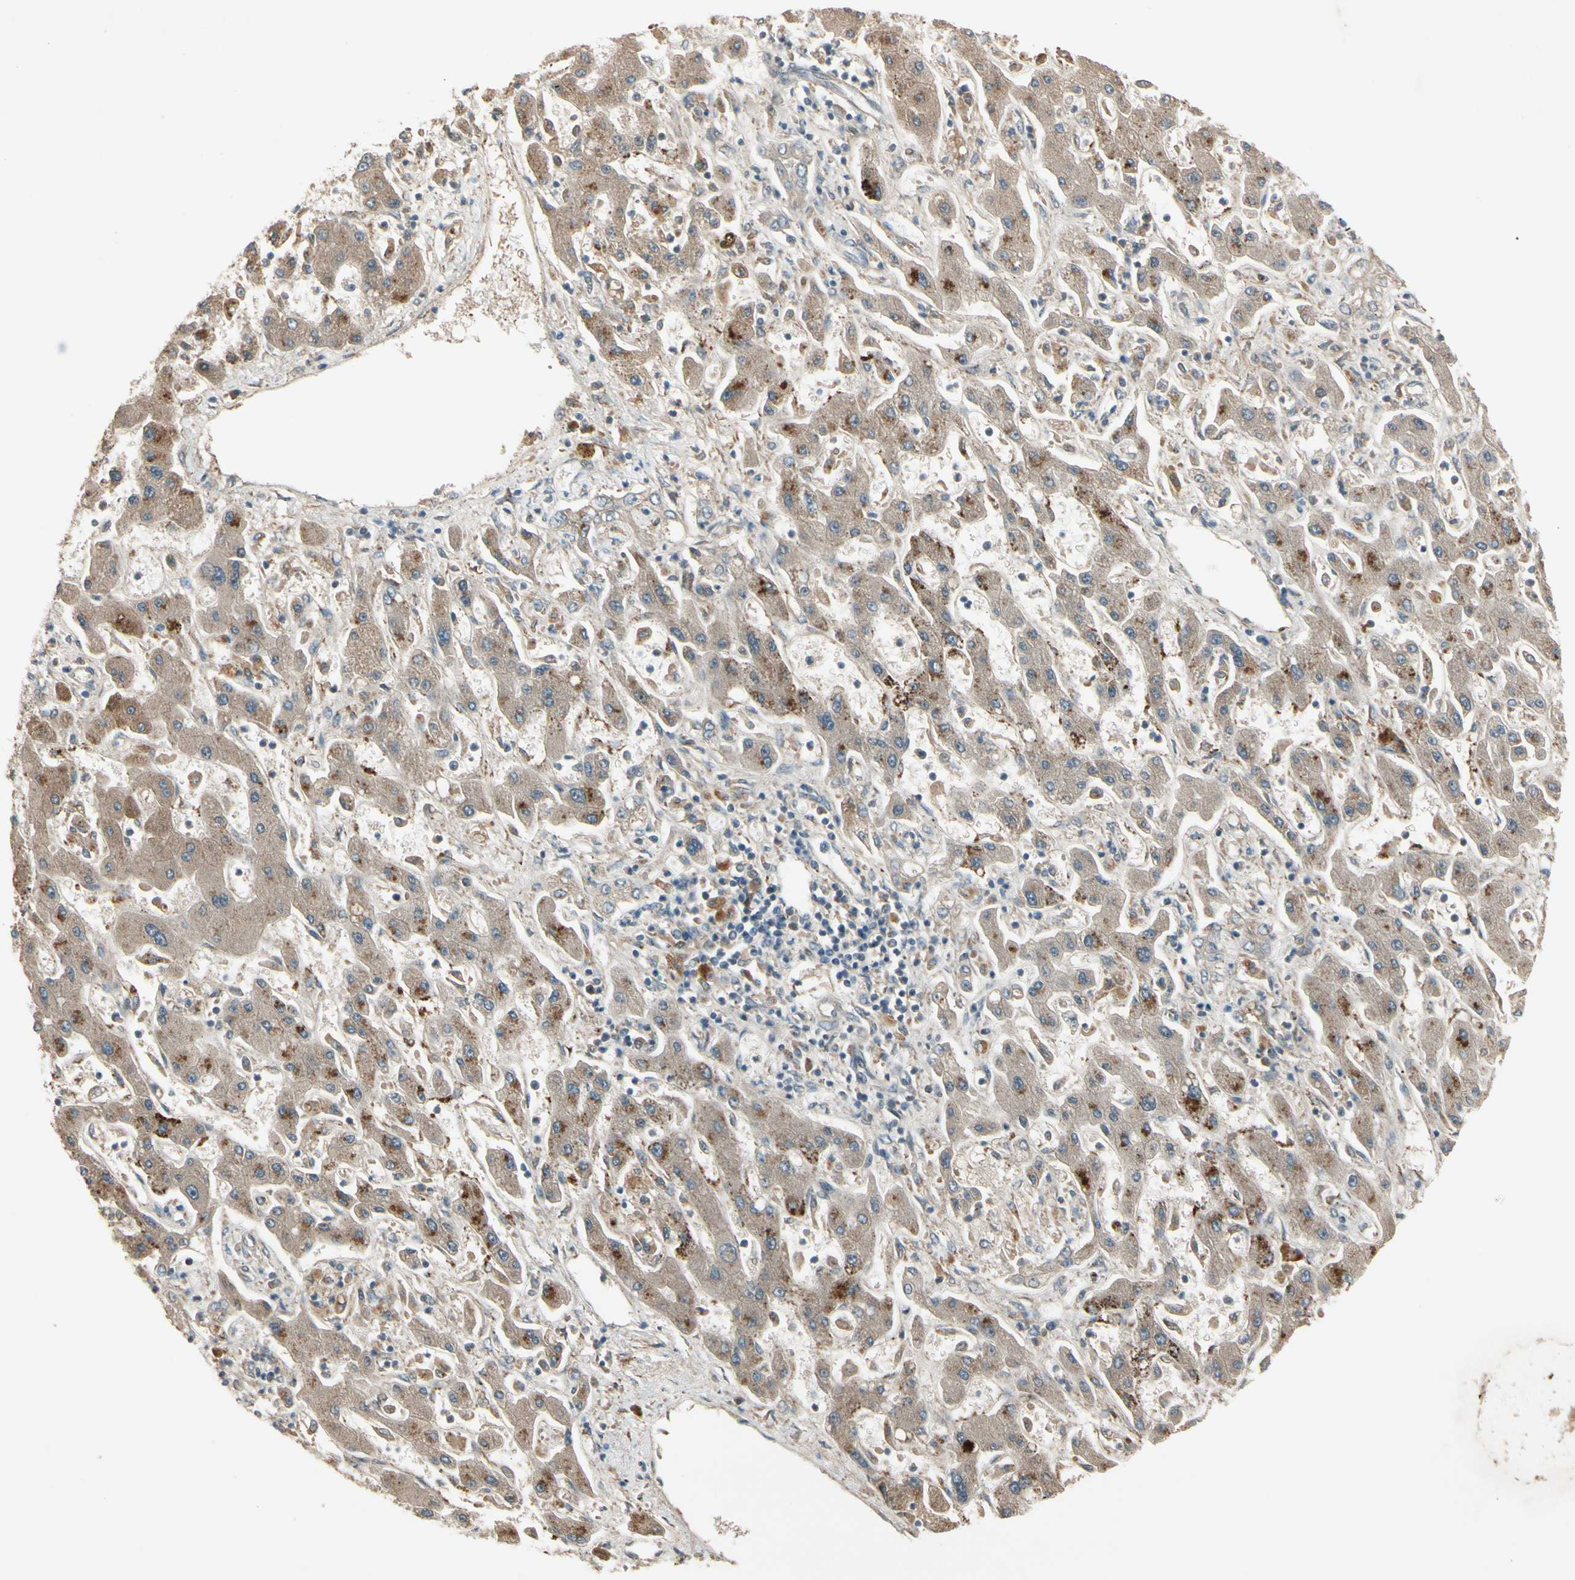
{"staining": {"intensity": "moderate", "quantity": ">75%", "location": "cytoplasmic/membranous"}, "tissue": "liver cancer", "cell_type": "Tumor cells", "image_type": "cancer", "snomed": [{"axis": "morphology", "description": "Cholangiocarcinoma"}, {"axis": "topography", "description": "Liver"}], "caption": "Immunohistochemical staining of liver cancer shows medium levels of moderate cytoplasmic/membranous staining in approximately >75% of tumor cells.", "gene": "FHDC1", "patient": {"sex": "male", "age": 50}}